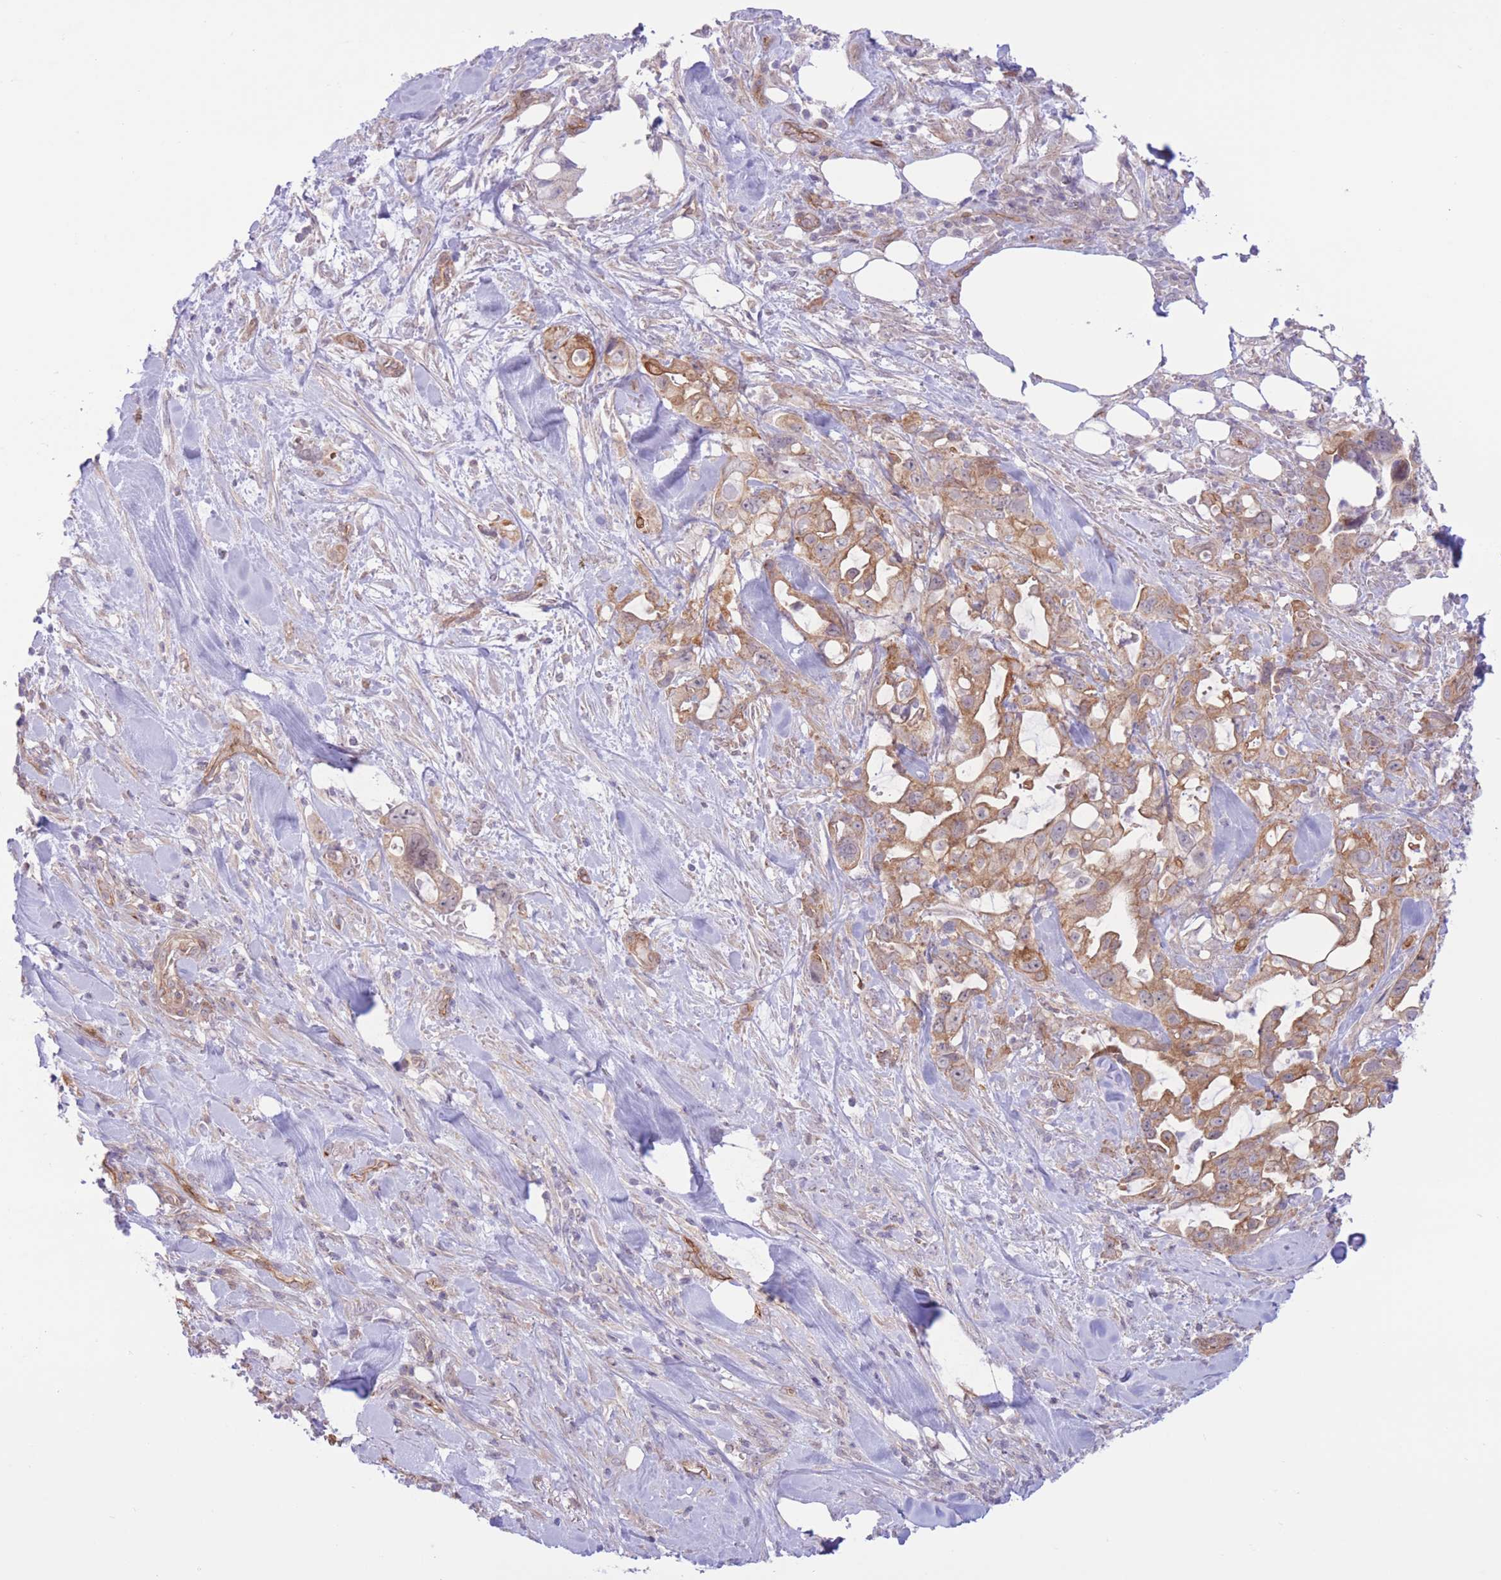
{"staining": {"intensity": "moderate", "quantity": ">75%", "location": "cytoplasmic/membranous"}, "tissue": "pancreatic cancer", "cell_type": "Tumor cells", "image_type": "cancer", "snomed": [{"axis": "morphology", "description": "Adenocarcinoma, NOS"}, {"axis": "topography", "description": "Pancreas"}], "caption": "Adenocarcinoma (pancreatic) stained for a protein (brown) exhibits moderate cytoplasmic/membranous positive staining in about >75% of tumor cells.", "gene": "MRPS31", "patient": {"sex": "female", "age": 61}}